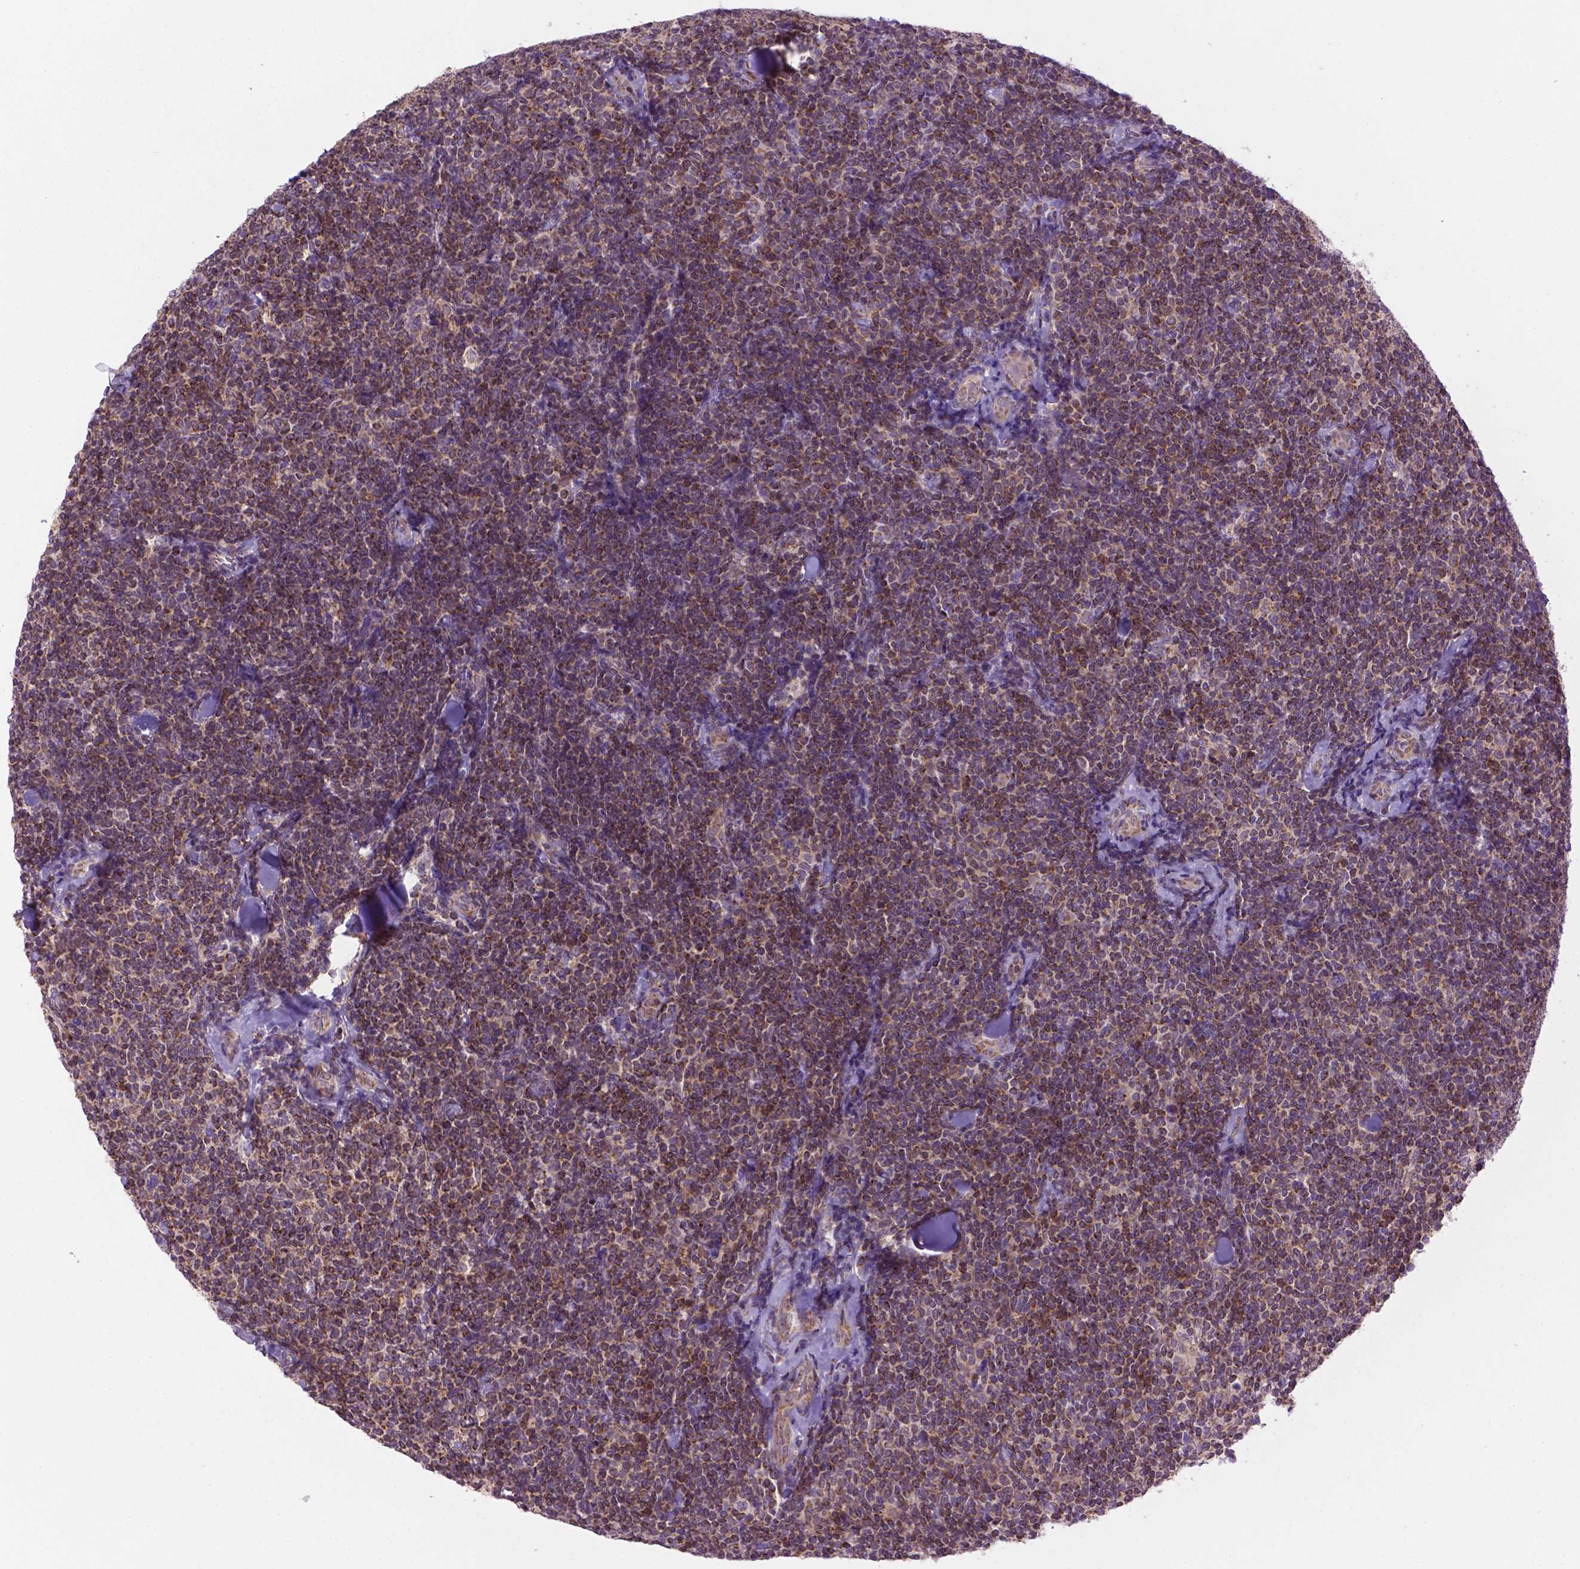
{"staining": {"intensity": "weak", "quantity": "25%-75%", "location": "cytoplasmic/membranous"}, "tissue": "lymphoma", "cell_type": "Tumor cells", "image_type": "cancer", "snomed": [{"axis": "morphology", "description": "Malignant lymphoma, non-Hodgkin's type, Low grade"}, {"axis": "topography", "description": "Lymph node"}], "caption": "Immunohistochemical staining of lymphoma shows weak cytoplasmic/membranous protein positivity in approximately 25%-75% of tumor cells.", "gene": "PYCR3", "patient": {"sex": "female", "age": 56}}